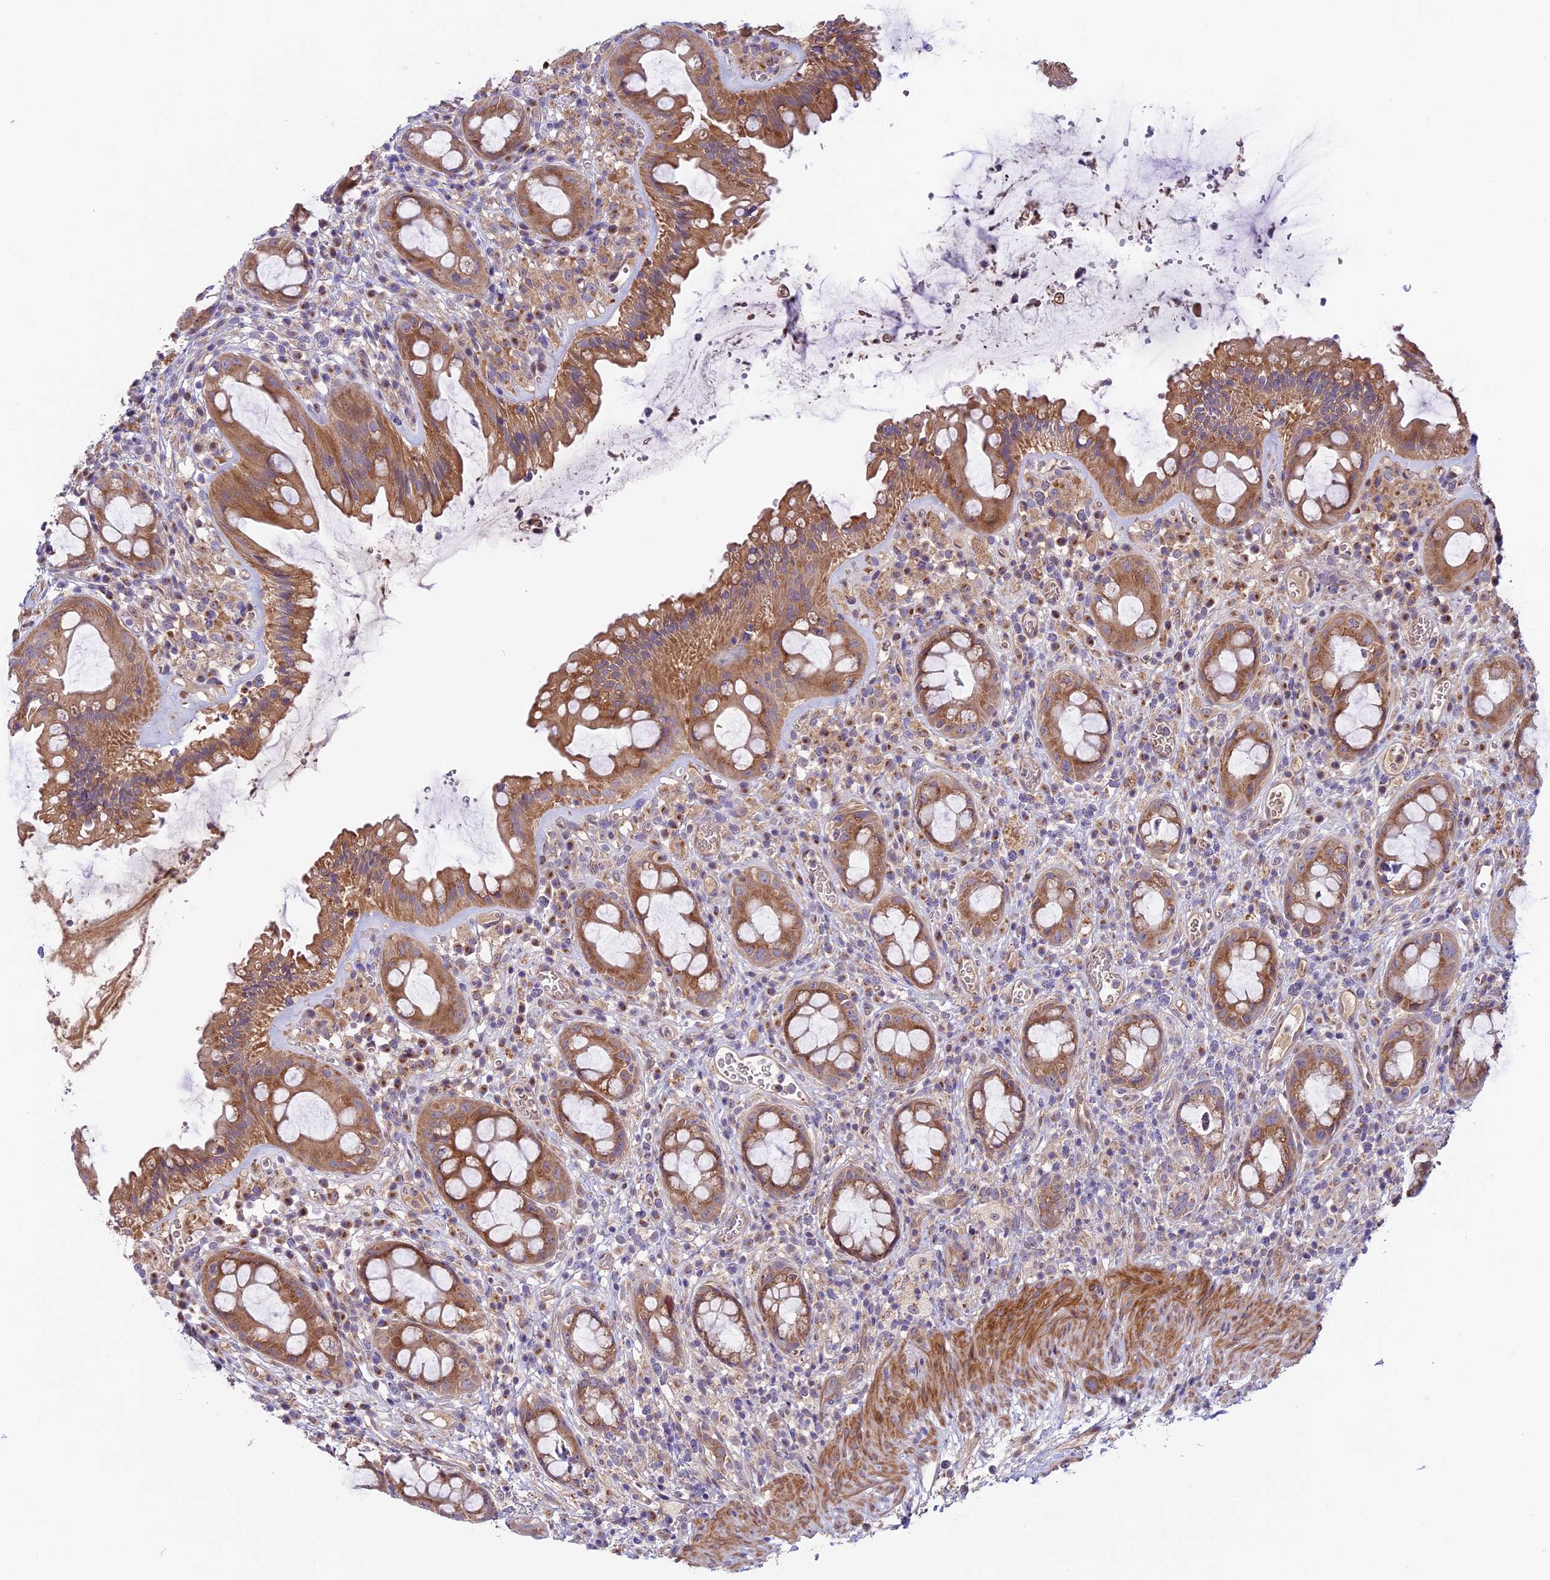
{"staining": {"intensity": "moderate", "quantity": ">75%", "location": "cytoplasmic/membranous"}, "tissue": "rectum", "cell_type": "Glandular cells", "image_type": "normal", "snomed": [{"axis": "morphology", "description": "Normal tissue, NOS"}, {"axis": "topography", "description": "Rectum"}], "caption": "This image shows immunohistochemistry (IHC) staining of benign rectum, with medium moderate cytoplasmic/membranous staining in about >75% of glandular cells.", "gene": "COG8", "patient": {"sex": "female", "age": 57}}